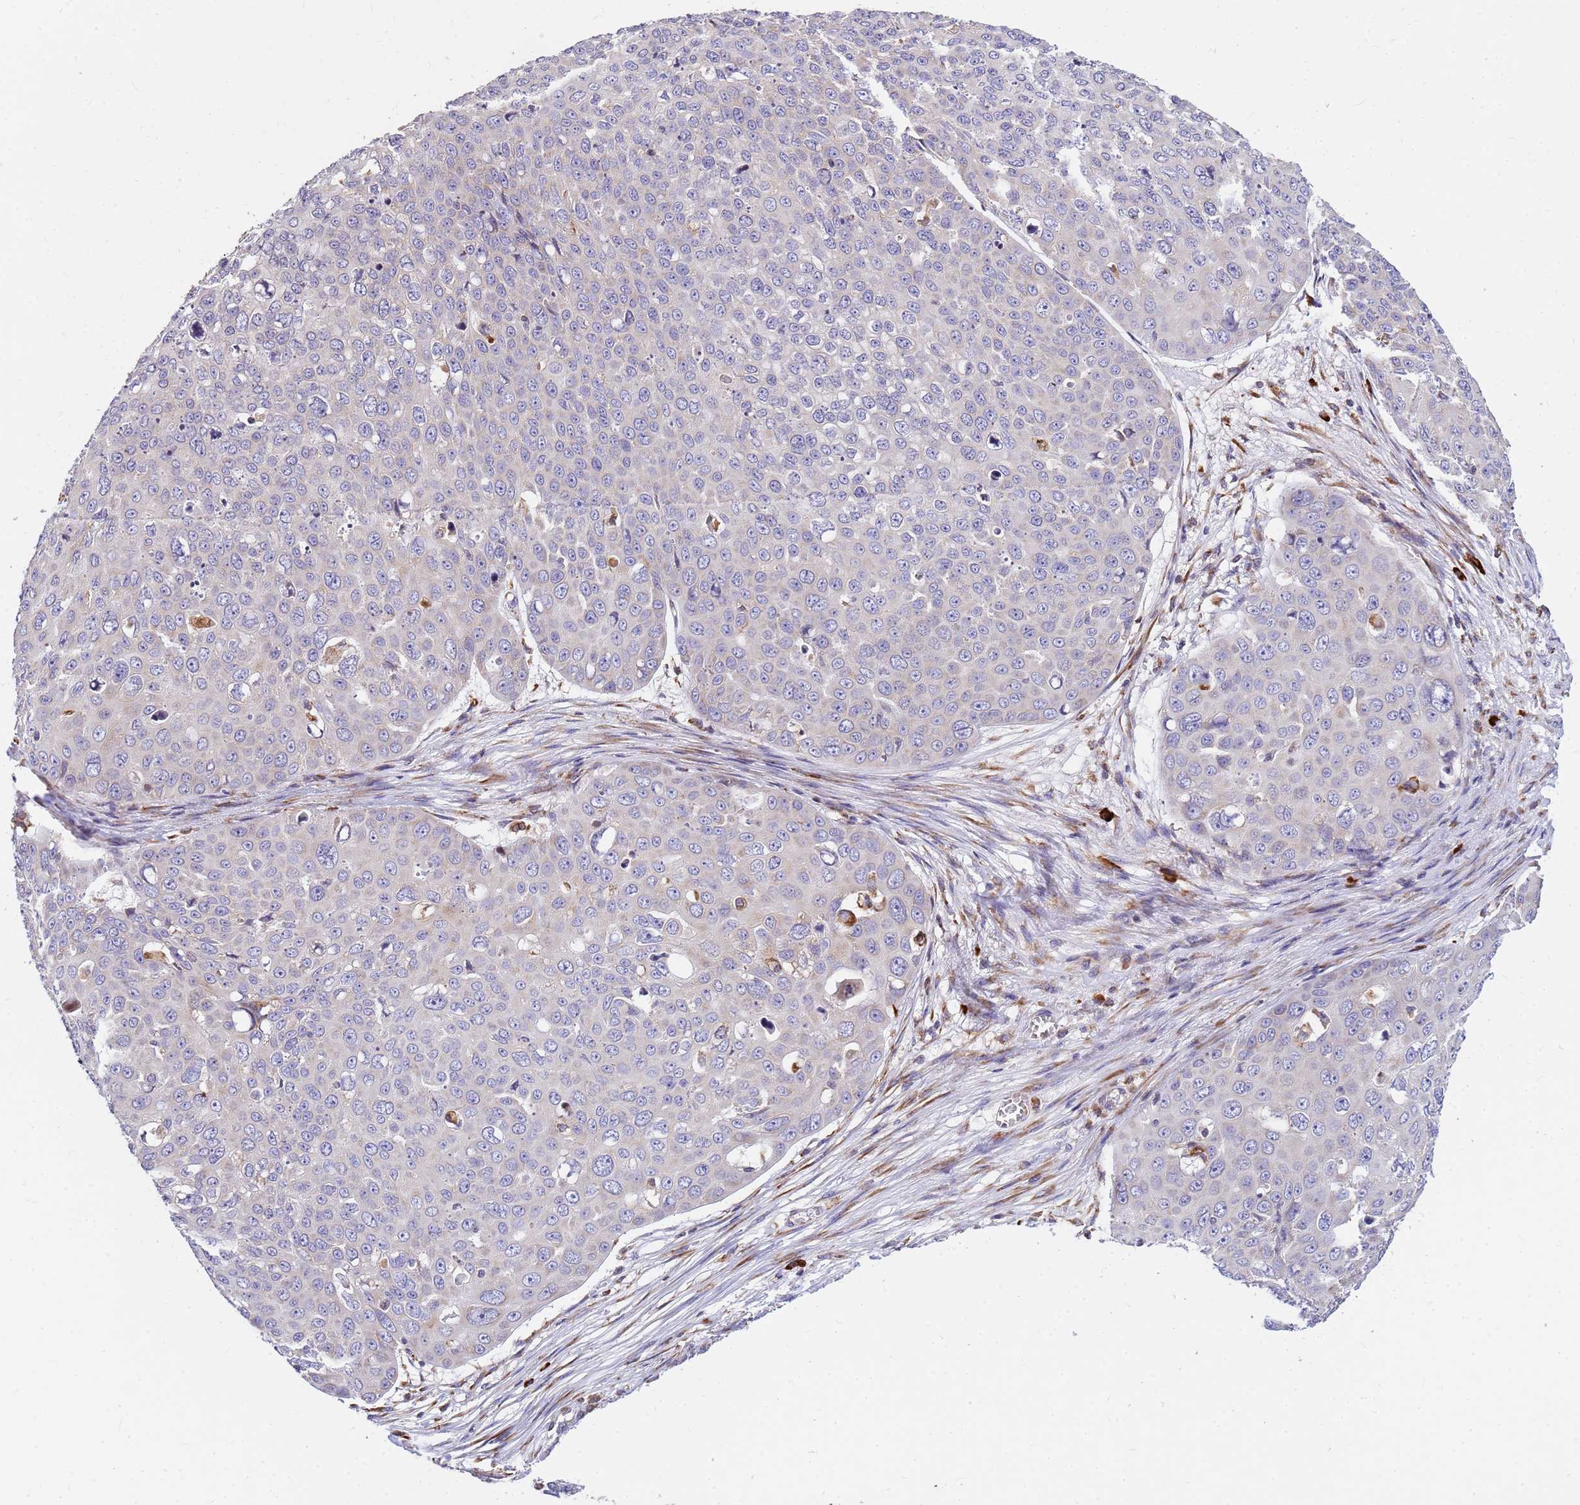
{"staining": {"intensity": "negative", "quantity": "none", "location": "none"}, "tissue": "skin cancer", "cell_type": "Tumor cells", "image_type": "cancer", "snomed": [{"axis": "morphology", "description": "Squamous cell carcinoma, NOS"}, {"axis": "topography", "description": "Skin"}], "caption": "This is a micrograph of immunohistochemistry (IHC) staining of skin cancer, which shows no staining in tumor cells. The staining is performed using DAB (3,3'-diaminobenzidine) brown chromogen with nuclei counter-stained in using hematoxylin.", "gene": "SSR4", "patient": {"sex": "male", "age": 71}}